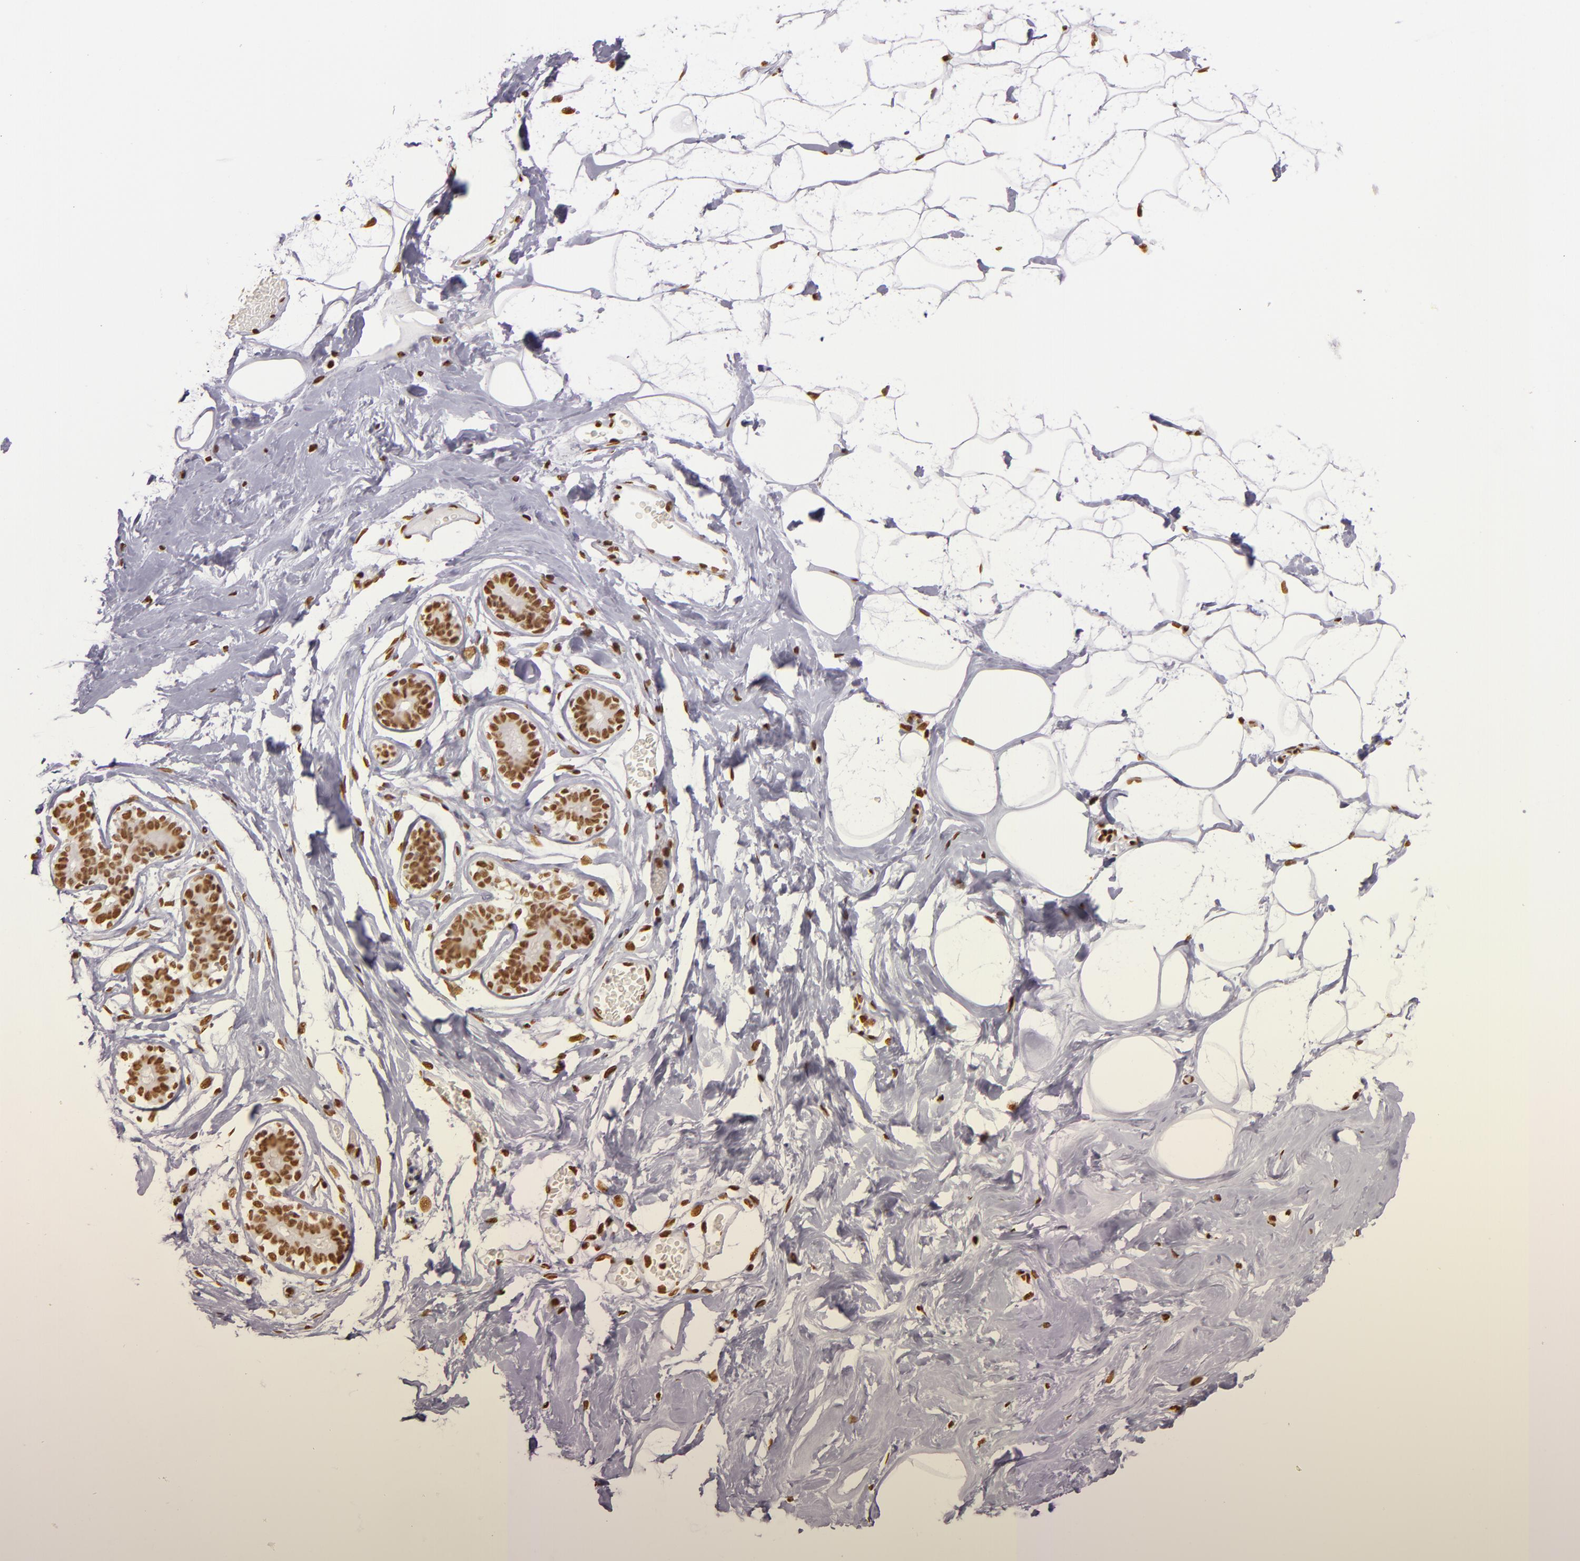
{"staining": {"intensity": "moderate", "quantity": ">75%", "location": "nuclear"}, "tissue": "breast", "cell_type": "Adipocytes", "image_type": "normal", "snomed": [{"axis": "morphology", "description": "Normal tissue, NOS"}, {"axis": "morphology", "description": "Fibrosis, NOS"}, {"axis": "topography", "description": "Breast"}], "caption": "Protein analysis of unremarkable breast shows moderate nuclear staining in about >75% of adipocytes.", "gene": "PAPOLA", "patient": {"sex": "female", "age": 39}}